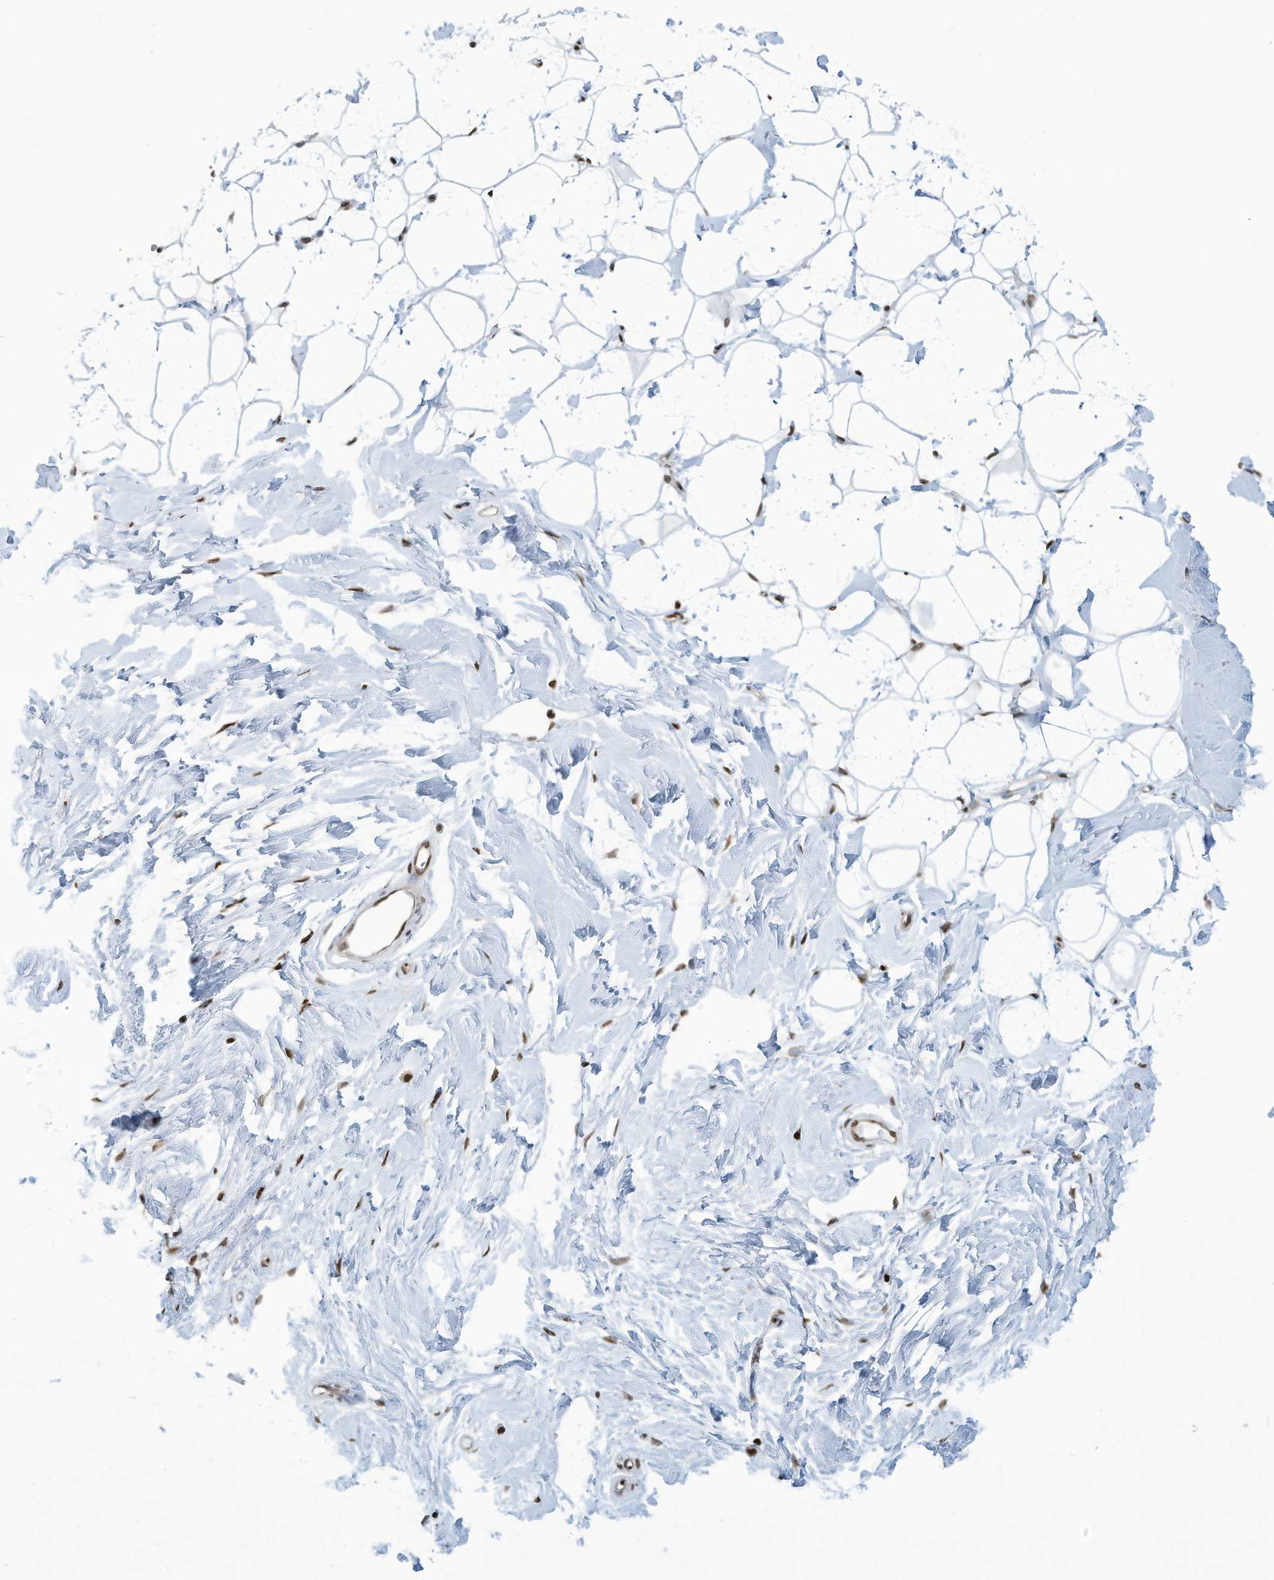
{"staining": {"intensity": "strong", "quantity": ">75%", "location": "nuclear"}, "tissue": "adipose tissue", "cell_type": "Adipocytes", "image_type": "normal", "snomed": [{"axis": "morphology", "description": "Normal tissue, NOS"}, {"axis": "topography", "description": "Breast"}], "caption": "This is a photomicrograph of immunohistochemistry (IHC) staining of unremarkable adipose tissue, which shows strong staining in the nuclear of adipocytes.", "gene": "ADI1", "patient": {"sex": "female", "age": 23}}